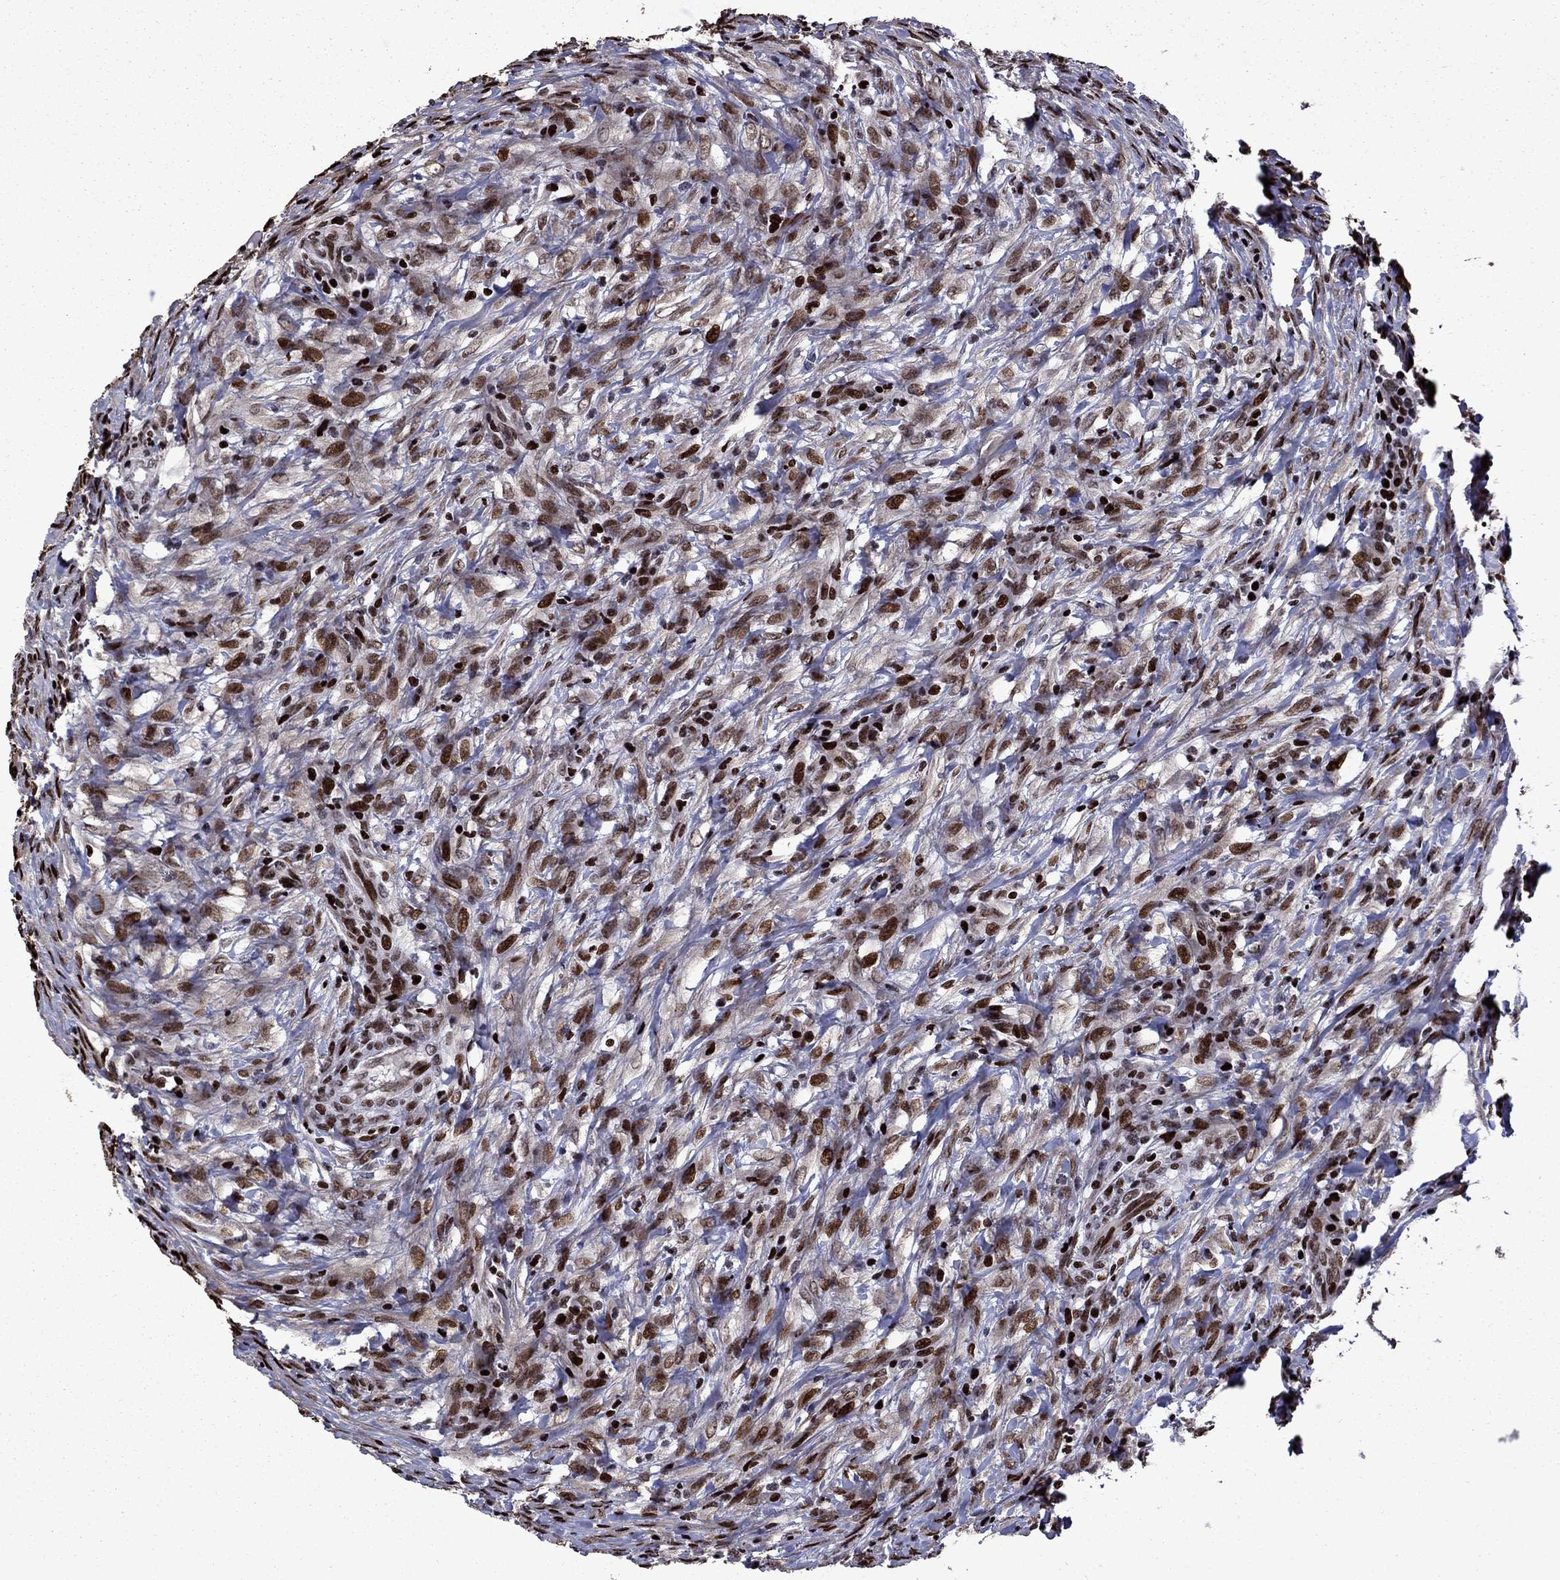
{"staining": {"intensity": "moderate", "quantity": ">75%", "location": "nuclear"}, "tissue": "colorectal cancer", "cell_type": "Tumor cells", "image_type": "cancer", "snomed": [{"axis": "morphology", "description": "Adenocarcinoma, NOS"}, {"axis": "topography", "description": "Colon"}], "caption": "The immunohistochemical stain highlights moderate nuclear positivity in tumor cells of colorectal cancer (adenocarcinoma) tissue.", "gene": "LIMK1", "patient": {"sex": "male", "age": 53}}